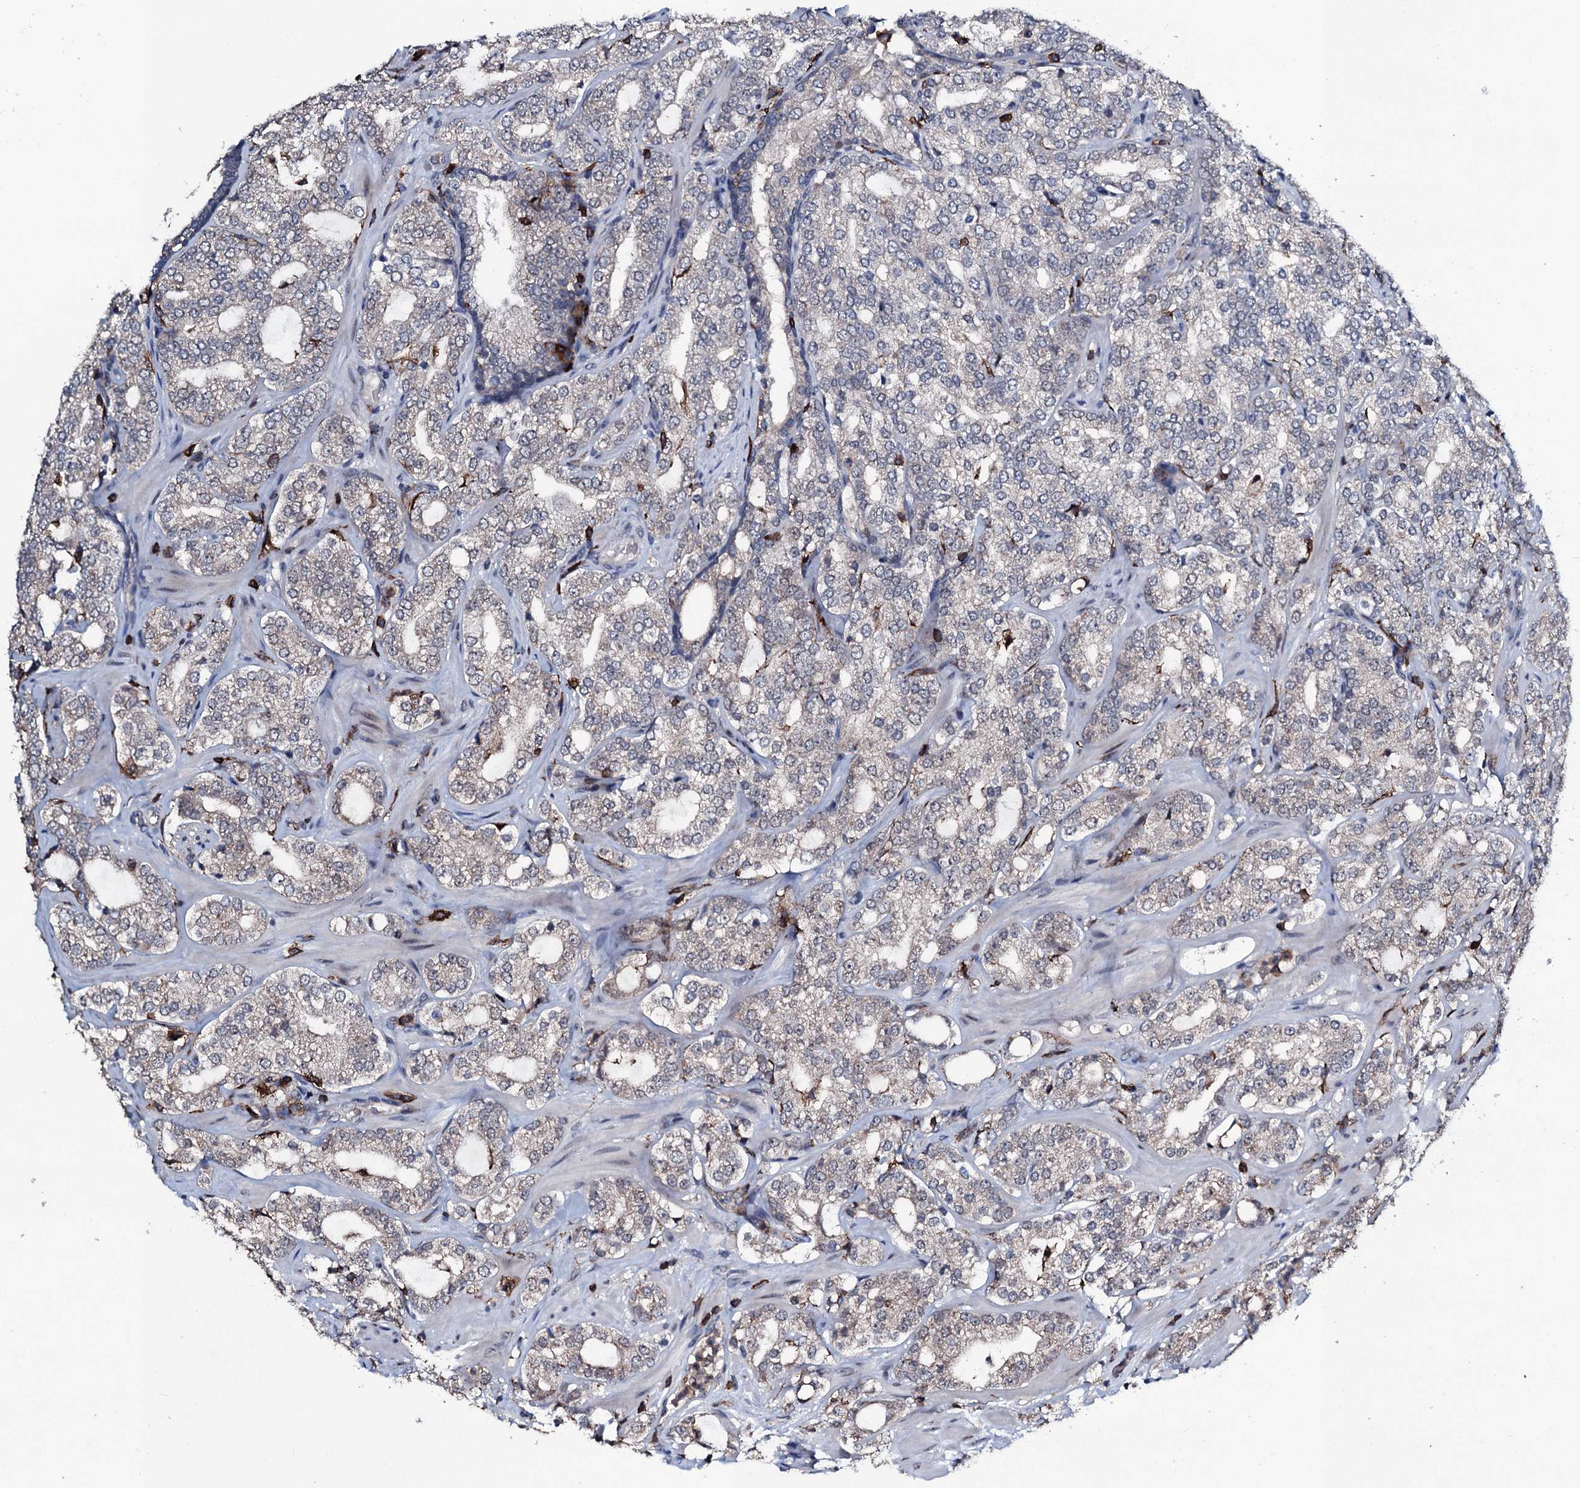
{"staining": {"intensity": "negative", "quantity": "none", "location": "none"}, "tissue": "prostate cancer", "cell_type": "Tumor cells", "image_type": "cancer", "snomed": [{"axis": "morphology", "description": "Adenocarcinoma, High grade"}, {"axis": "topography", "description": "Prostate"}], "caption": "Immunohistochemistry (IHC) image of neoplastic tissue: adenocarcinoma (high-grade) (prostate) stained with DAB displays no significant protein staining in tumor cells.", "gene": "OGFOD2", "patient": {"sex": "male", "age": 64}}